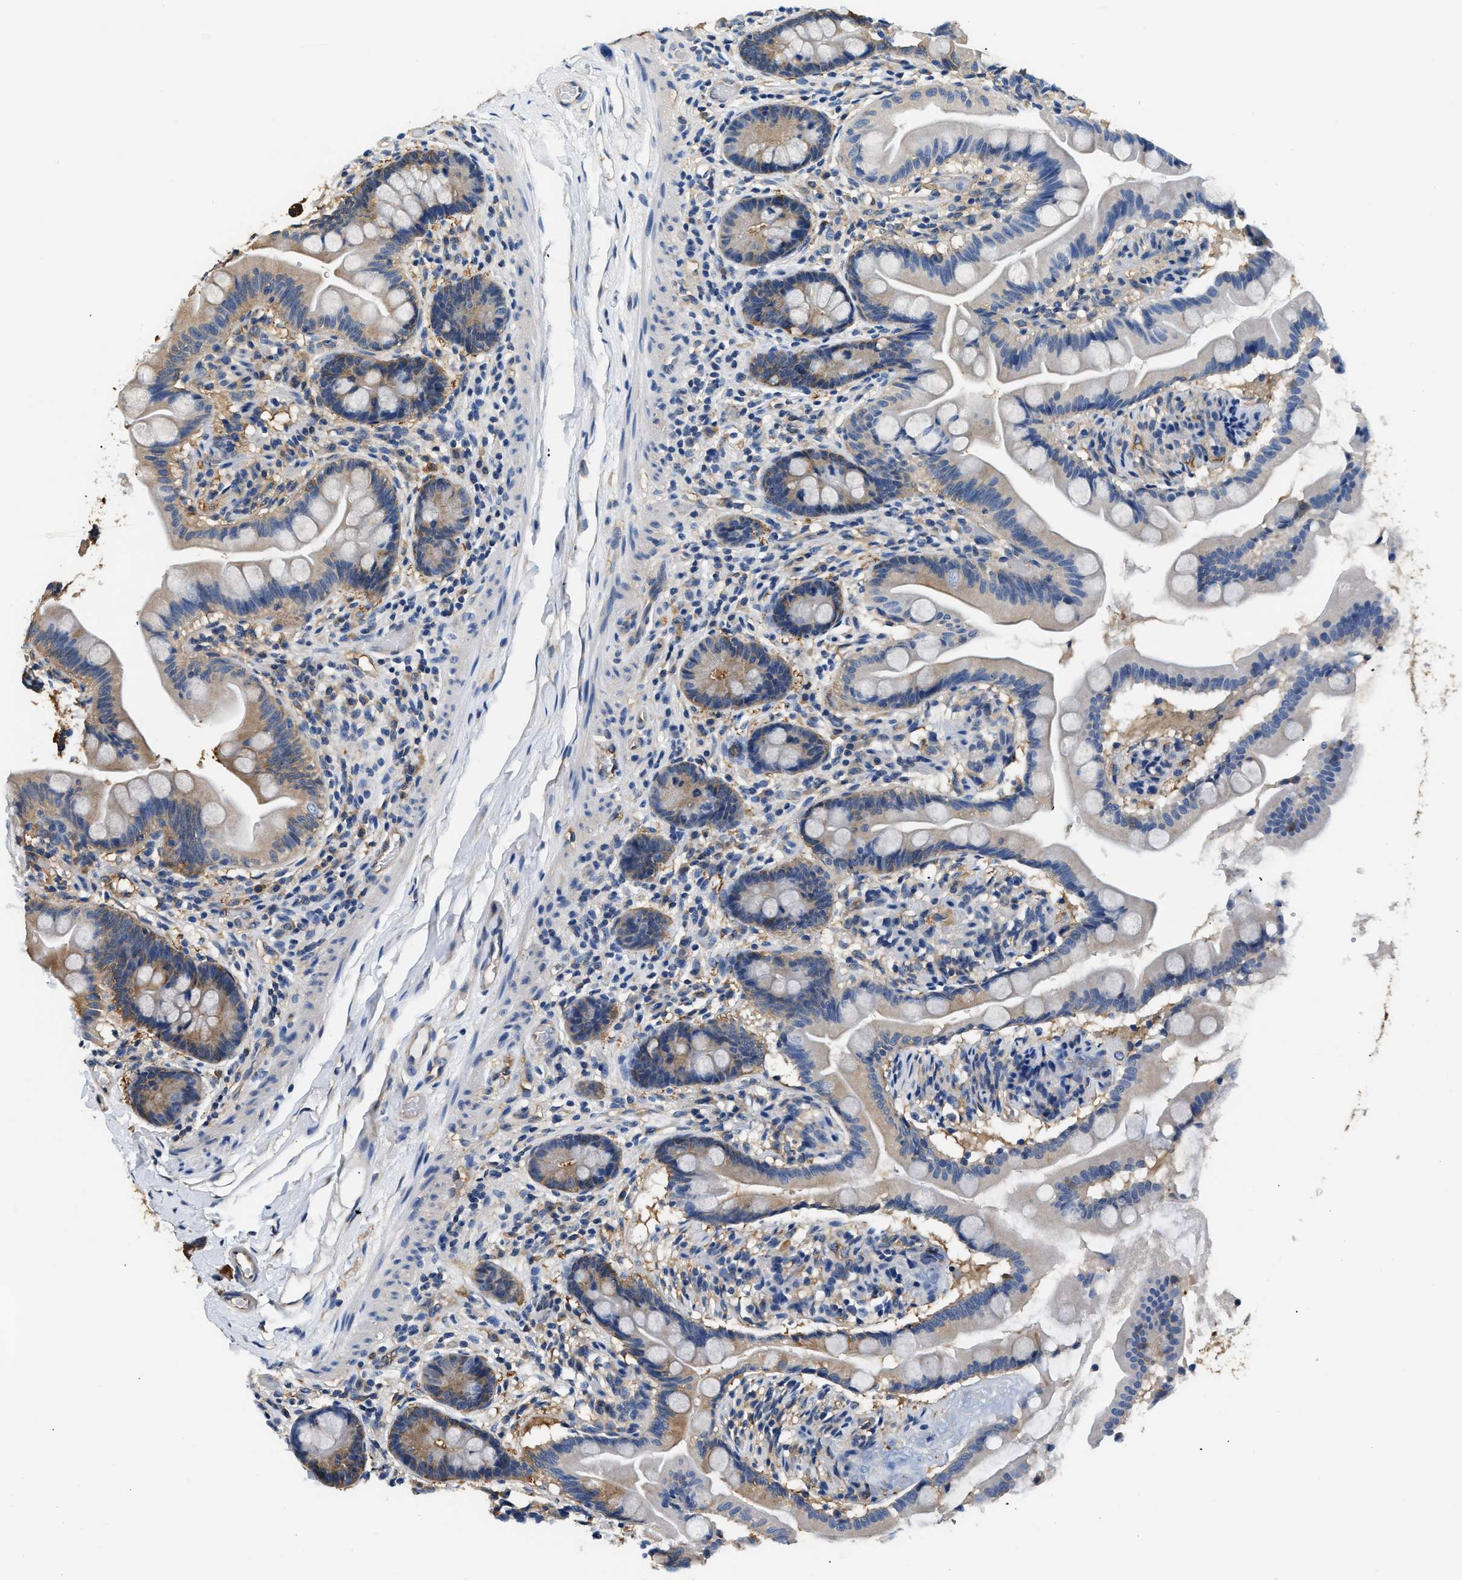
{"staining": {"intensity": "moderate", "quantity": "25%-75%", "location": "cytoplasmic/membranous"}, "tissue": "small intestine", "cell_type": "Glandular cells", "image_type": "normal", "snomed": [{"axis": "morphology", "description": "Normal tissue, NOS"}, {"axis": "topography", "description": "Small intestine"}], "caption": "Immunohistochemistry (IHC) histopathology image of unremarkable small intestine stained for a protein (brown), which exhibits medium levels of moderate cytoplasmic/membranous staining in approximately 25%-75% of glandular cells.", "gene": "PPP2R1B", "patient": {"sex": "female", "age": 56}}